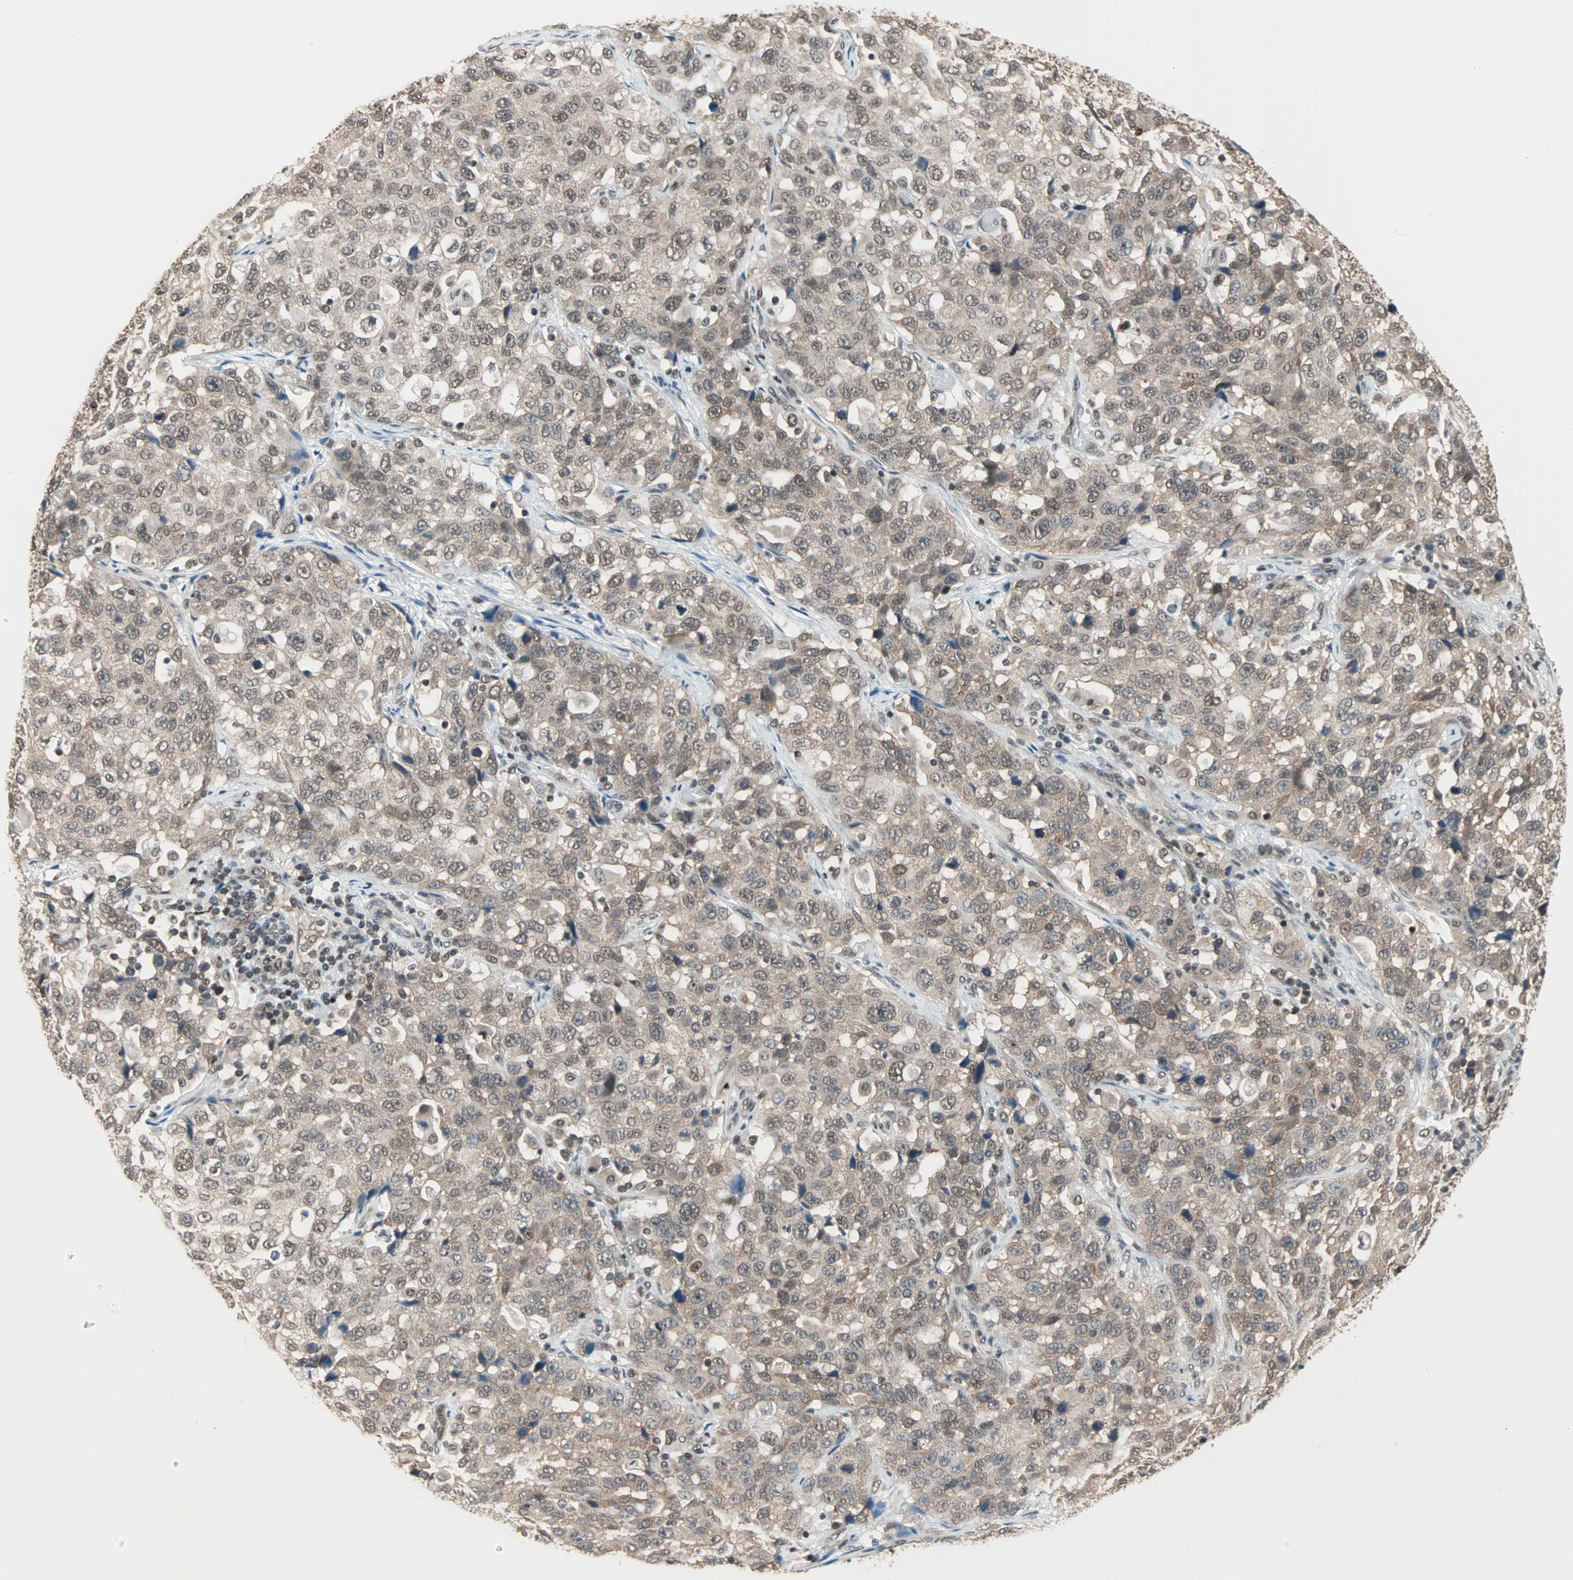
{"staining": {"intensity": "moderate", "quantity": ">75%", "location": "cytoplasmic/membranous,nuclear"}, "tissue": "stomach cancer", "cell_type": "Tumor cells", "image_type": "cancer", "snomed": [{"axis": "morphology", "description": "Normal tissue, NOS"}, {"axis": "morphology", "description": "Adenocarcinoma, NOS"}, {"axis": "topography", "description": "Stomach"}], "caption": "This photomicrograph reveals immunohistochemistry staining of stomach cancer, with medium moderate cytoplasmic/membranous and nuclear staining in about >75% of tumor cells.", "gene": "DAZAP1", "patient": {"sex": "male", "age": 48}}